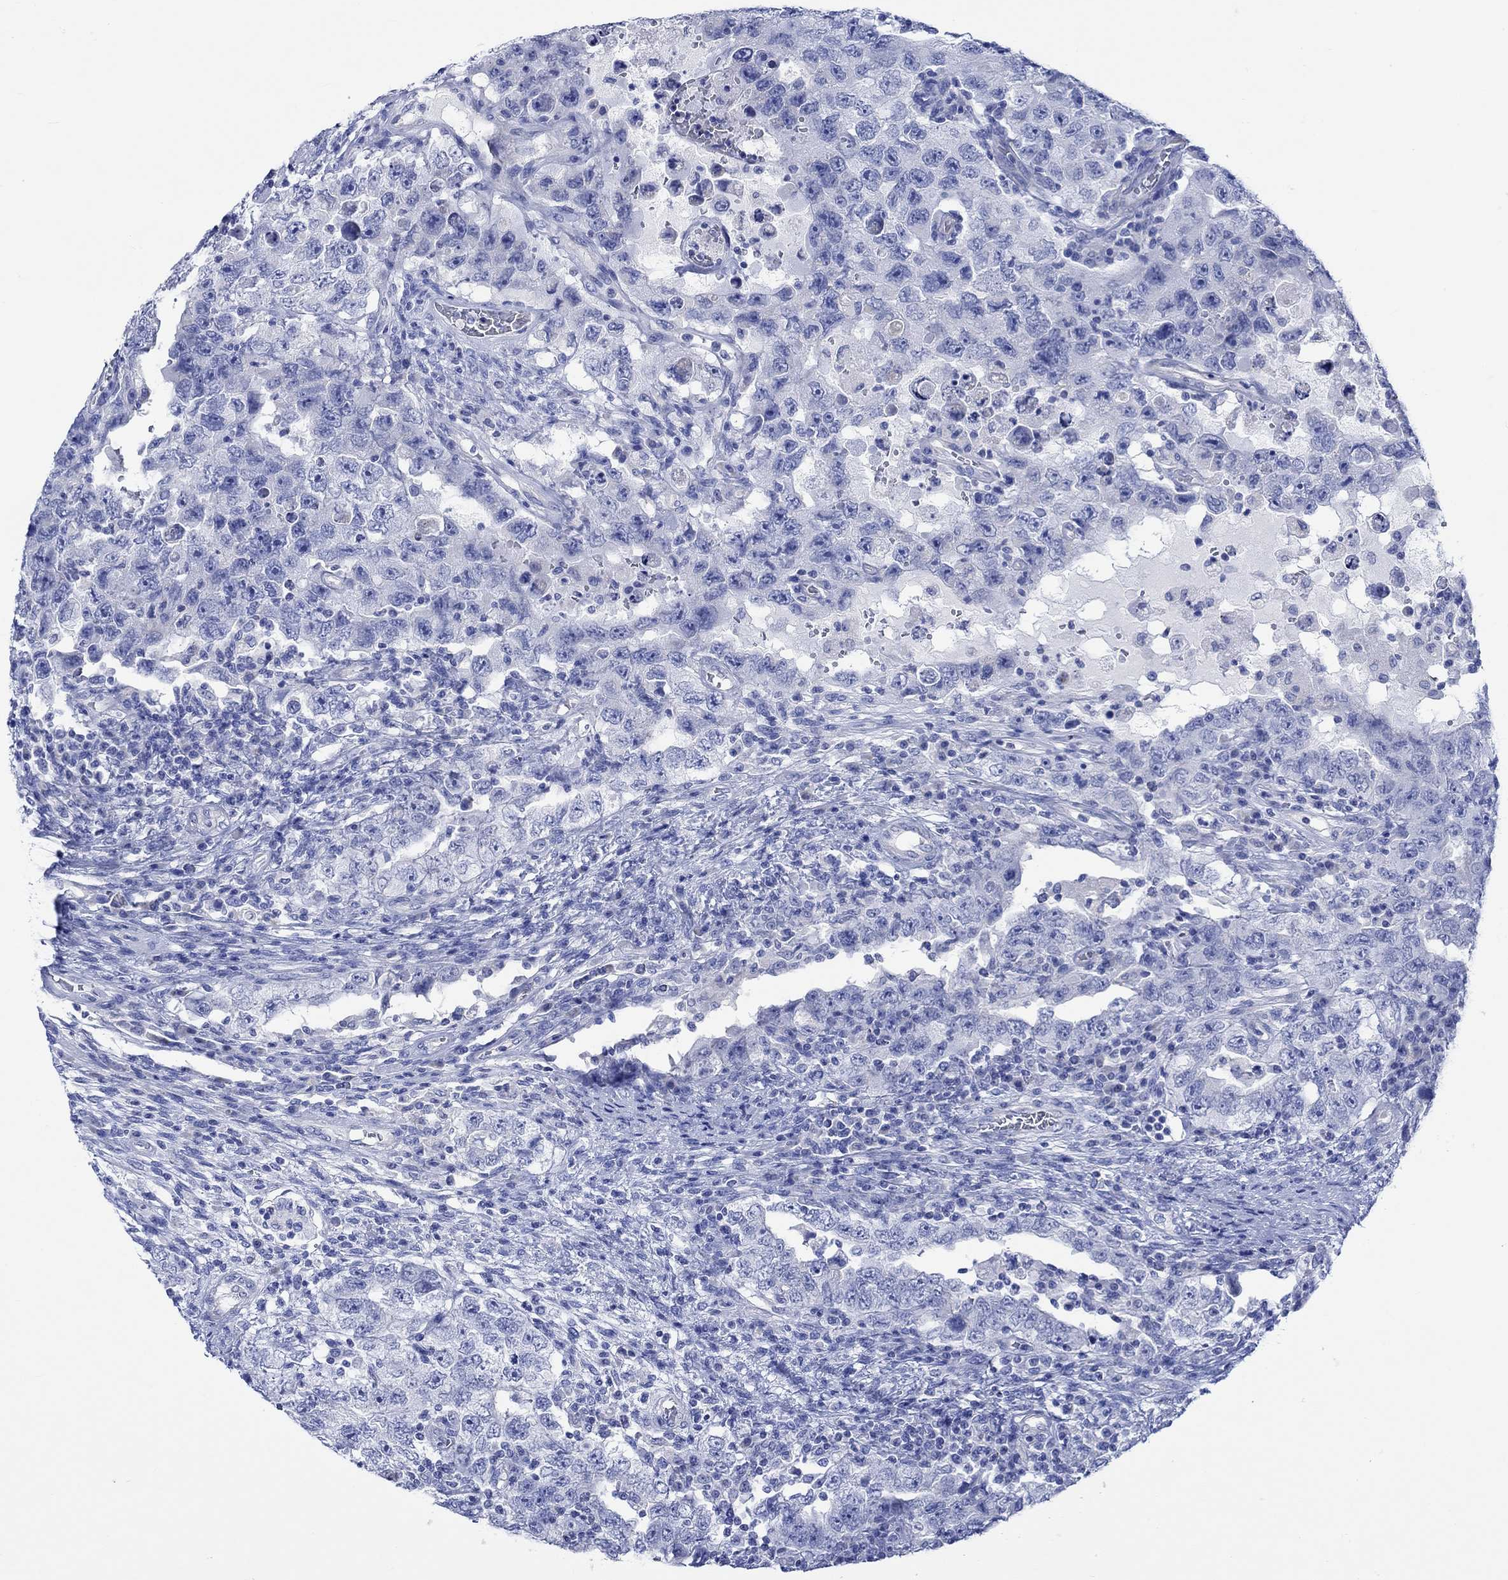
{"staining": {"intensity": "negative", "quantity": "none", "location": "none"}, "tissue": "testis cancer", "cell_type": "Tumor cells", "image_type": "cancer", "snomed": [{"axis": "morphology", "description": "Carcinoma, Embryonal, NOS"}, {"axis": "topography", "description": "Testis"}], "caption": "IHC of testis cancer (embryonal carcinoma) shows no expression in tumor cells.", "gene": "CPLX2", "patient": {"sex": "male", "age": 26}}